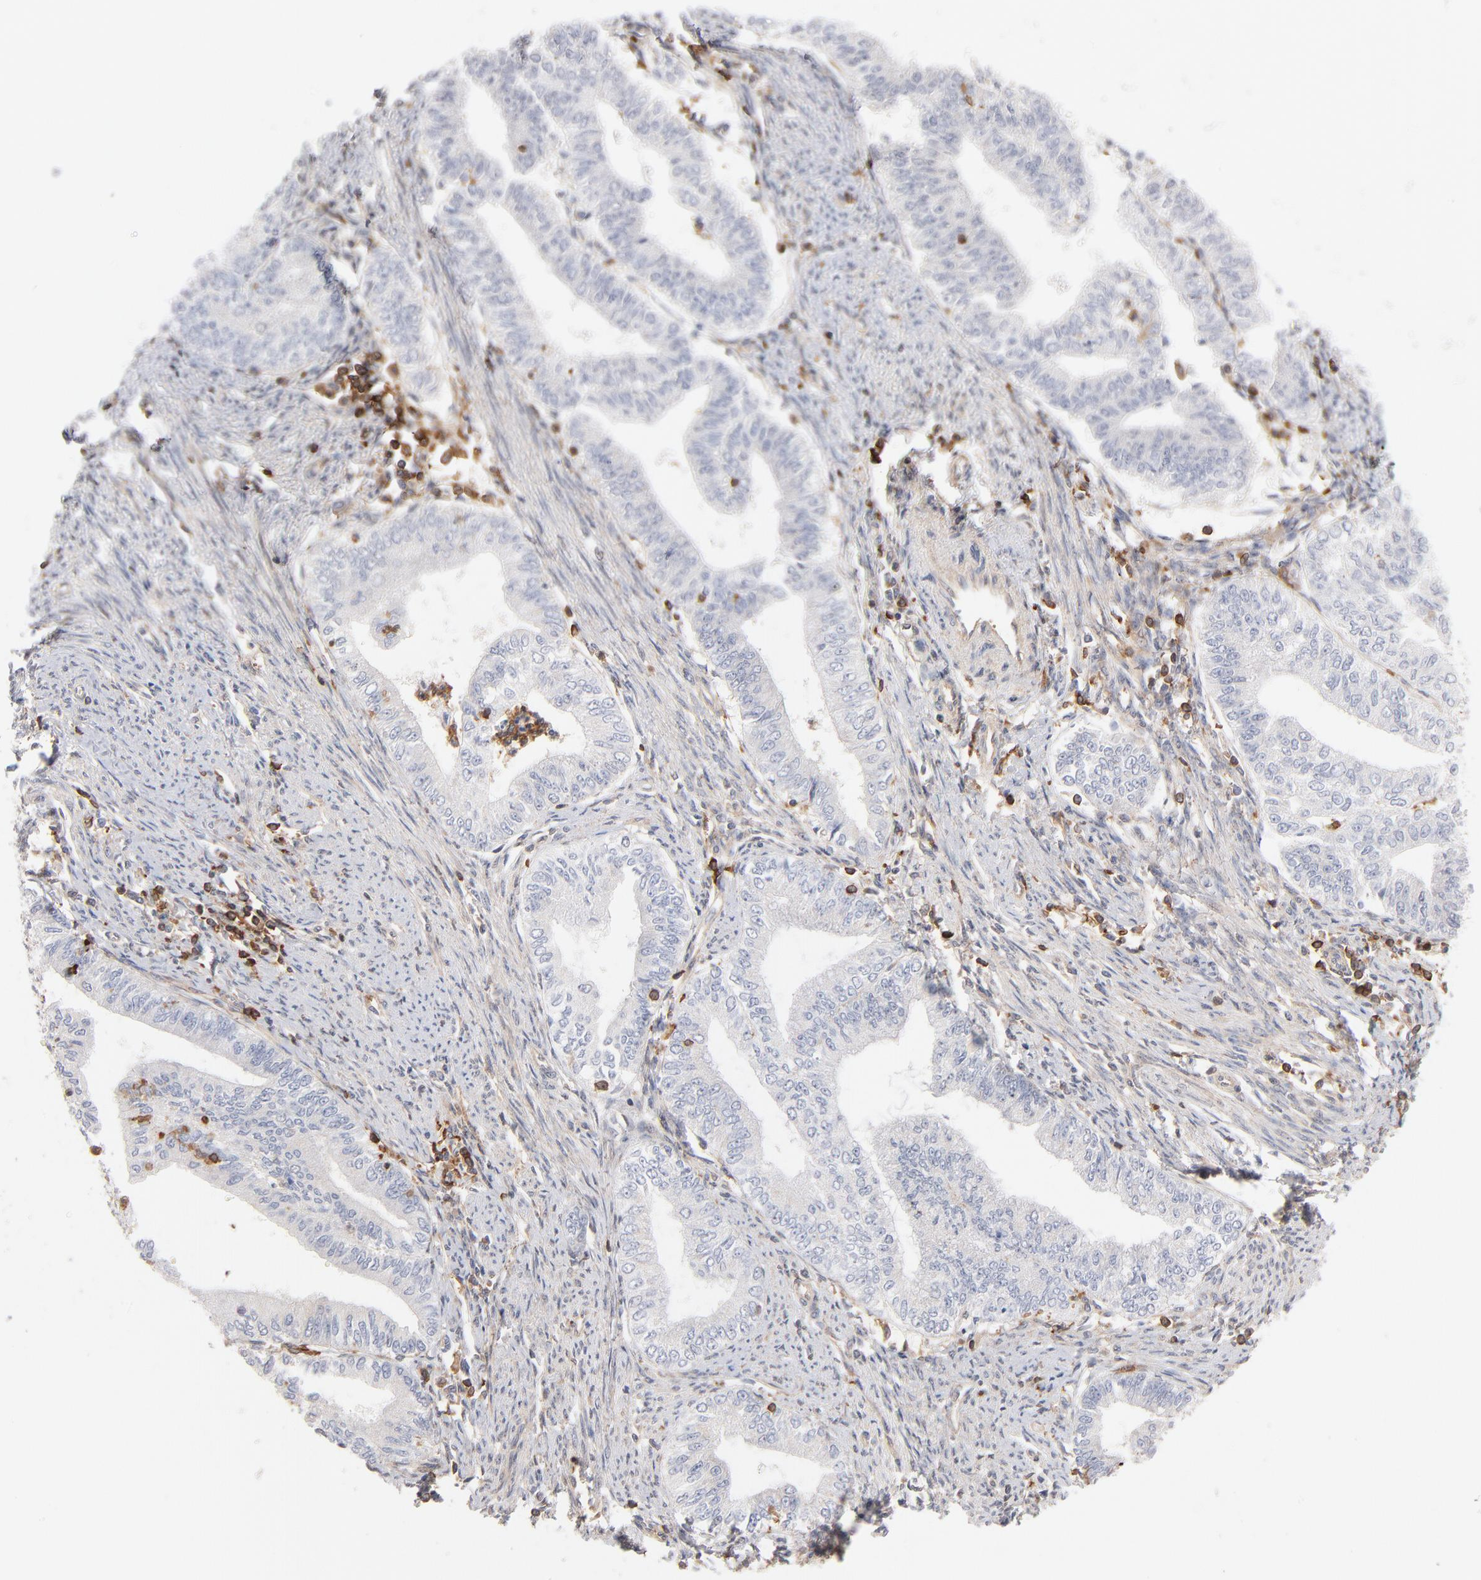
{"staining": {"intensity": "negative", "quantity": "none", "location": "none"}, "tissue": "endometrial cancer", "cell_type": "Tumor cells", "image_type": "cancer", "snomed": [{"axis": "morphology", "description": "Adenocarcinoma, NOS"}, {"axis": "topography", "description": "Endometrium"}], "caption": "High magnification brightfield microscopy of endometrial cancer (adenocarcinoma) stained with DAB (brown) and counterstained with hematoxylin (blue): tumor cells show no significant expression.", "gene": "WIPF1", "patient": {"sex": "female", "age": 66}}